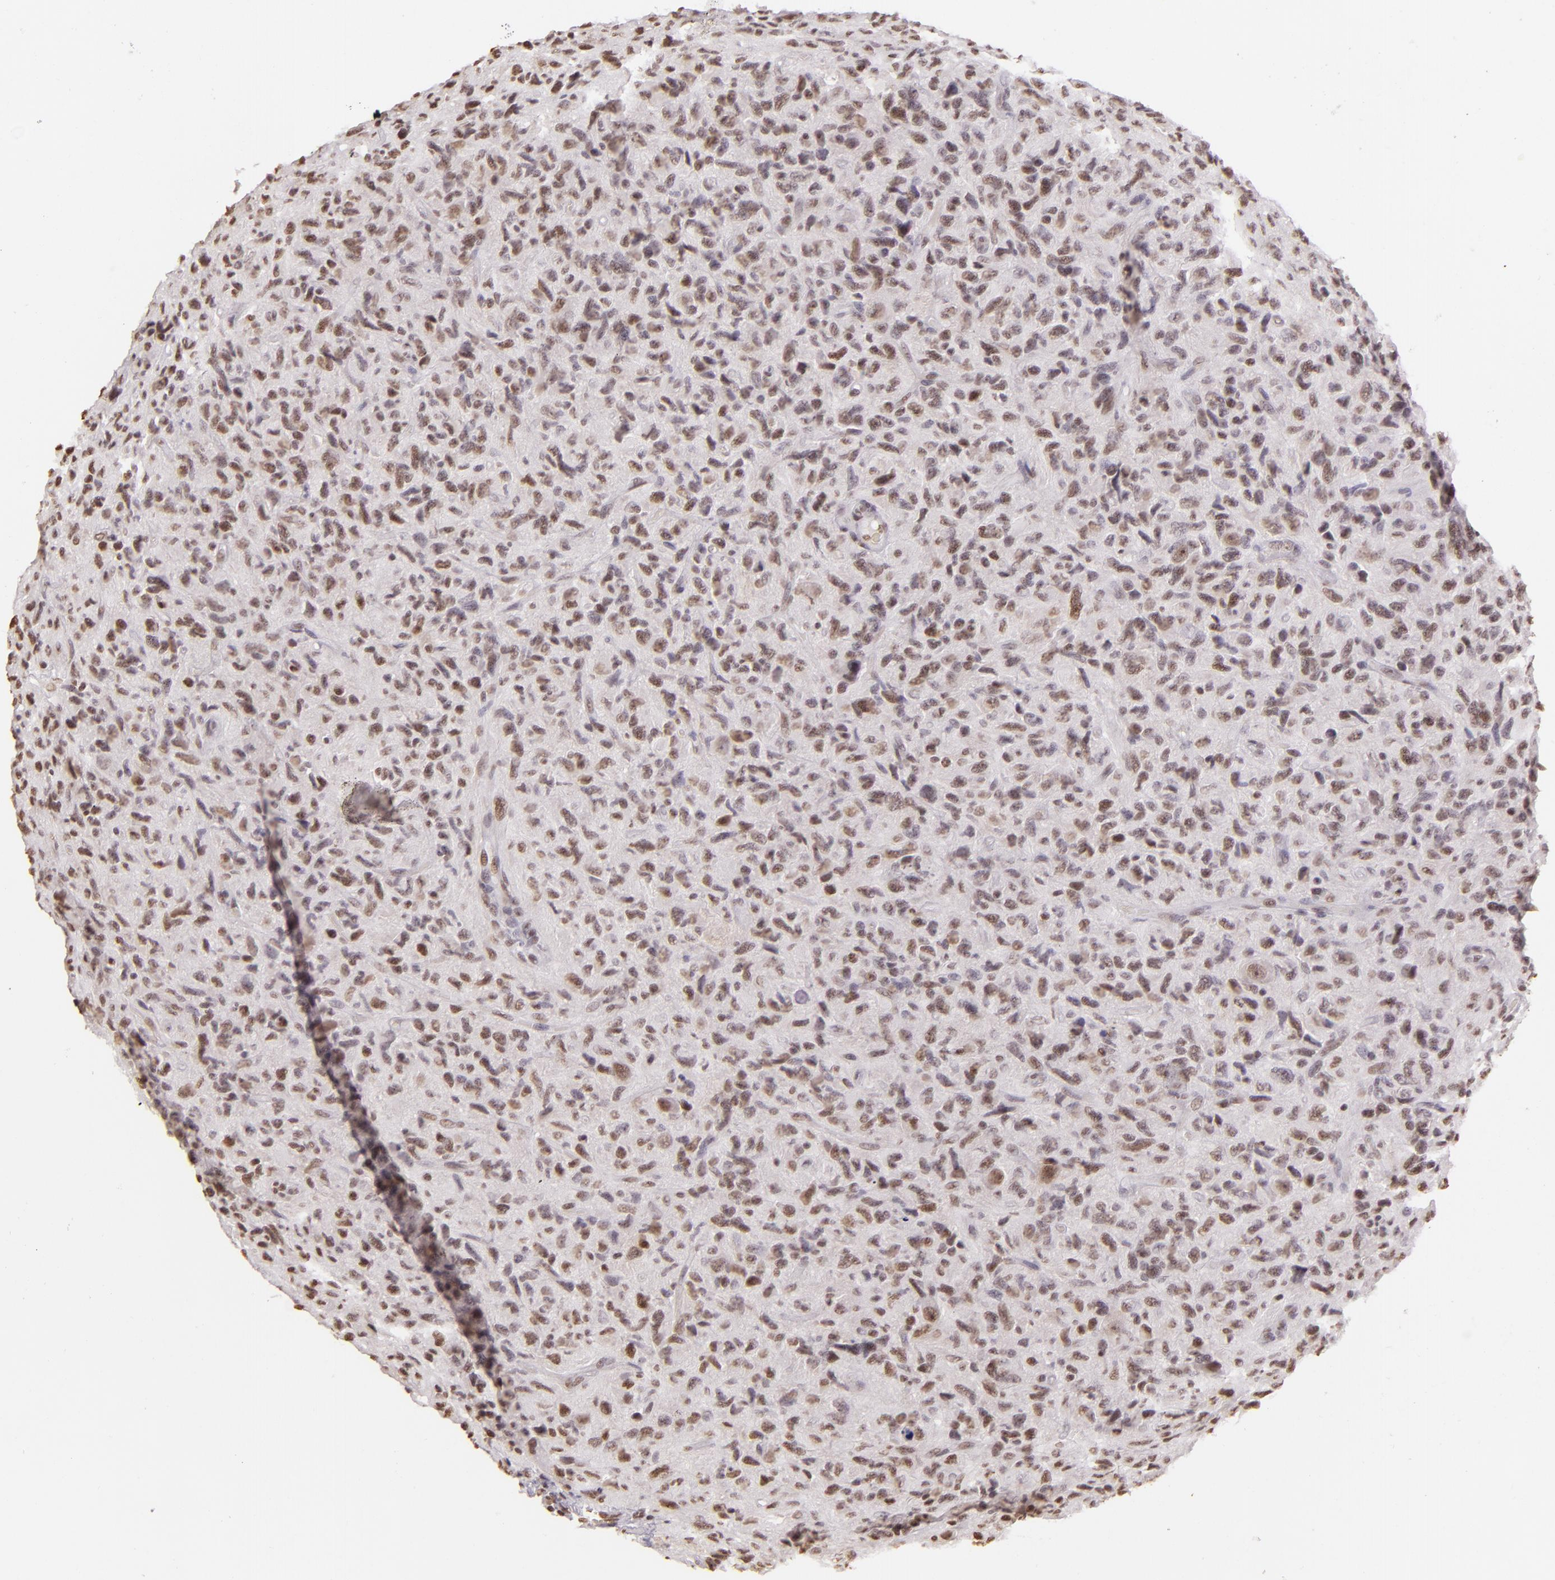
{"staining": {"intensity": "weak", "quantity": ">75%", "location": "nuclear"}, "tissue": "glioma", "cell_type": "Tumor cells", "image_type": "cancer", "snomed": [{"axis": "morphology", "description": "Glioma, malignant, High grade"}, {"axis": "topography", "description": "Brain"}], "caption": "Weak nuclear positivity for a protein is seen in about >75% of tumor cells of glioma using immunohistochemistry (IHC).", "gene": "PAPOLA", "patient": {"sex": "female", "age": 60}}